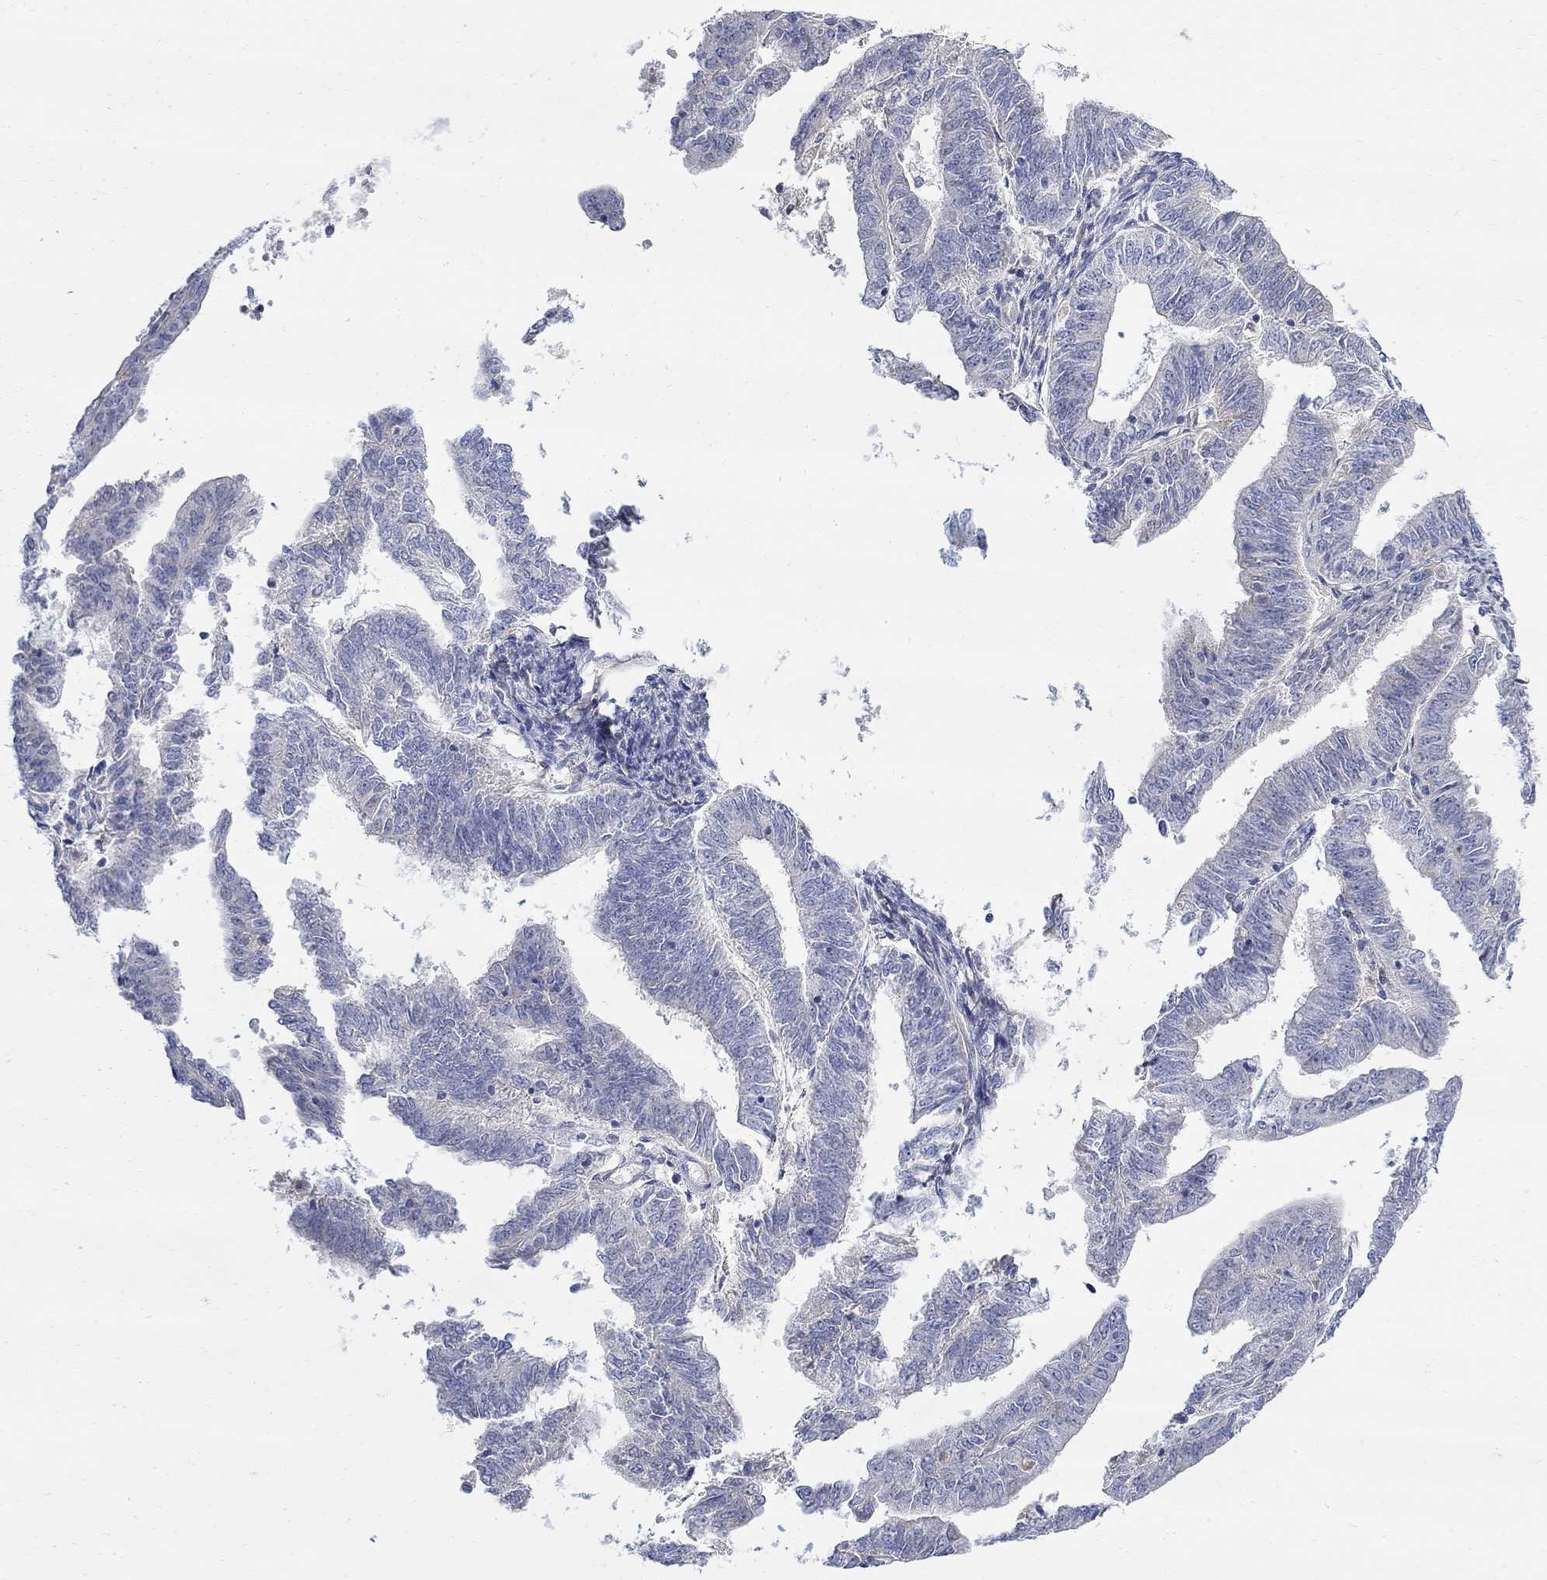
{"staining": {"intensity": "negative", "quantity": "none", "location": "none"}, "tissue": "endometrial cancer", "cell_type": "Tumor cells", "image_type": "cancer", "snomed": [{"axis": "morphology", "description": "Adenocarcinoma, NOS"}, {"axis": "topography", "description": "Endometrium"}], "caption": "IHC image of neoplastic tissue: endometrial adenocarcinoma stained with DAB (3,3'-diaminobenzidine) demonstrates no significant protein expression in tumor cells.", "gene": "FNDC5", "patient": {"sex": "female", "age": 82}}